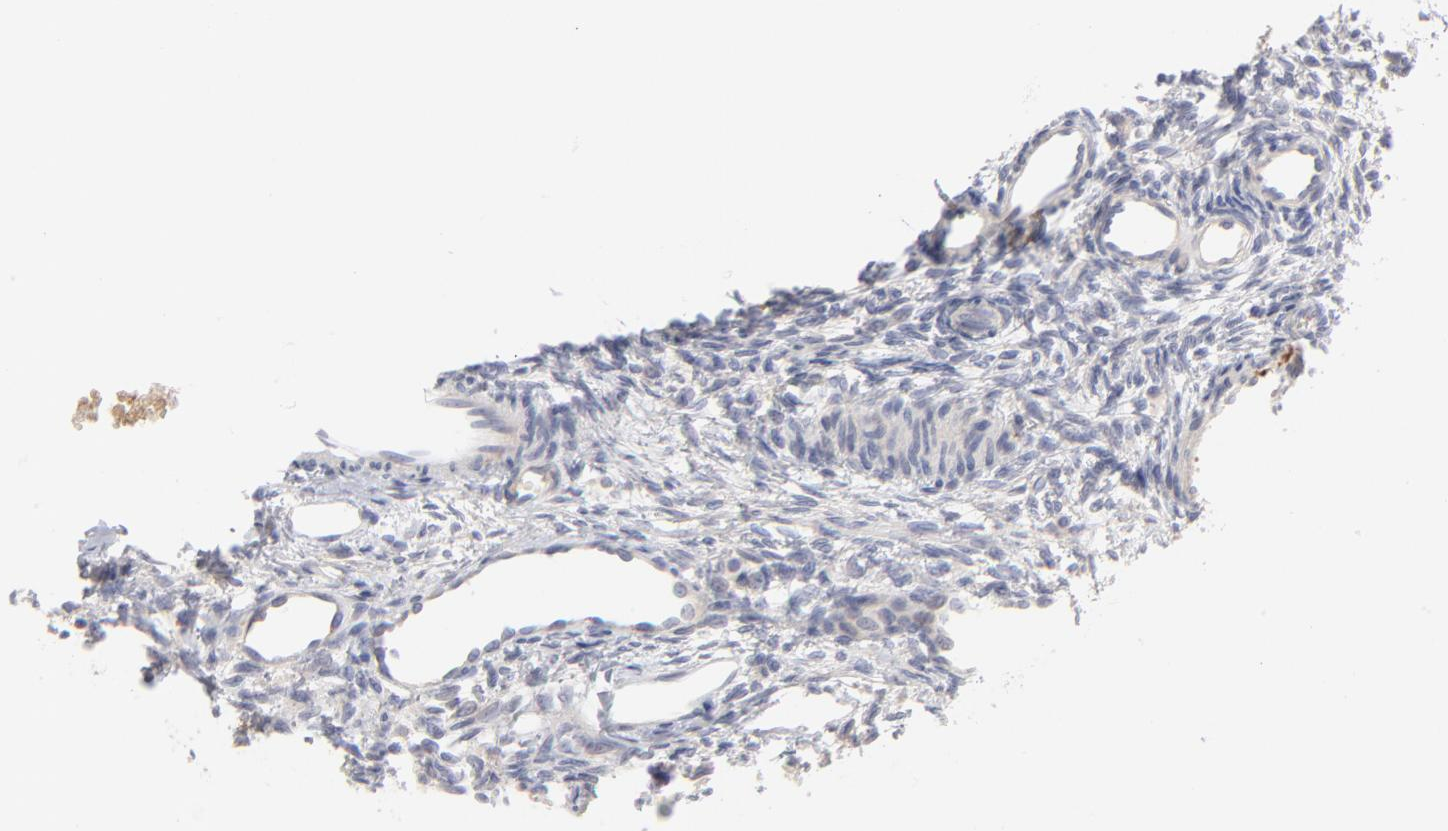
{"staining": {"intensity": "negative", "quantity": "none", "location": "none"}, "tissue": "ovary", "cell_type": "Ovarian stroma cells", "image_type": "normal", "snomed": [{"axis": "morphology", "description": "Normal tissue, NOS"}, {"axis": "topography", "description": "Ovary"}], "caption": "Immunohistochemistry (IHC) histopathology image of unremarkable human ovary stained for a protein (brown), which demonstrates no staining in ovarian stroma cells. Nuclei are stained in blue.", "gene": "CCR3", "patient": {"sex": "female", "age": 33}}